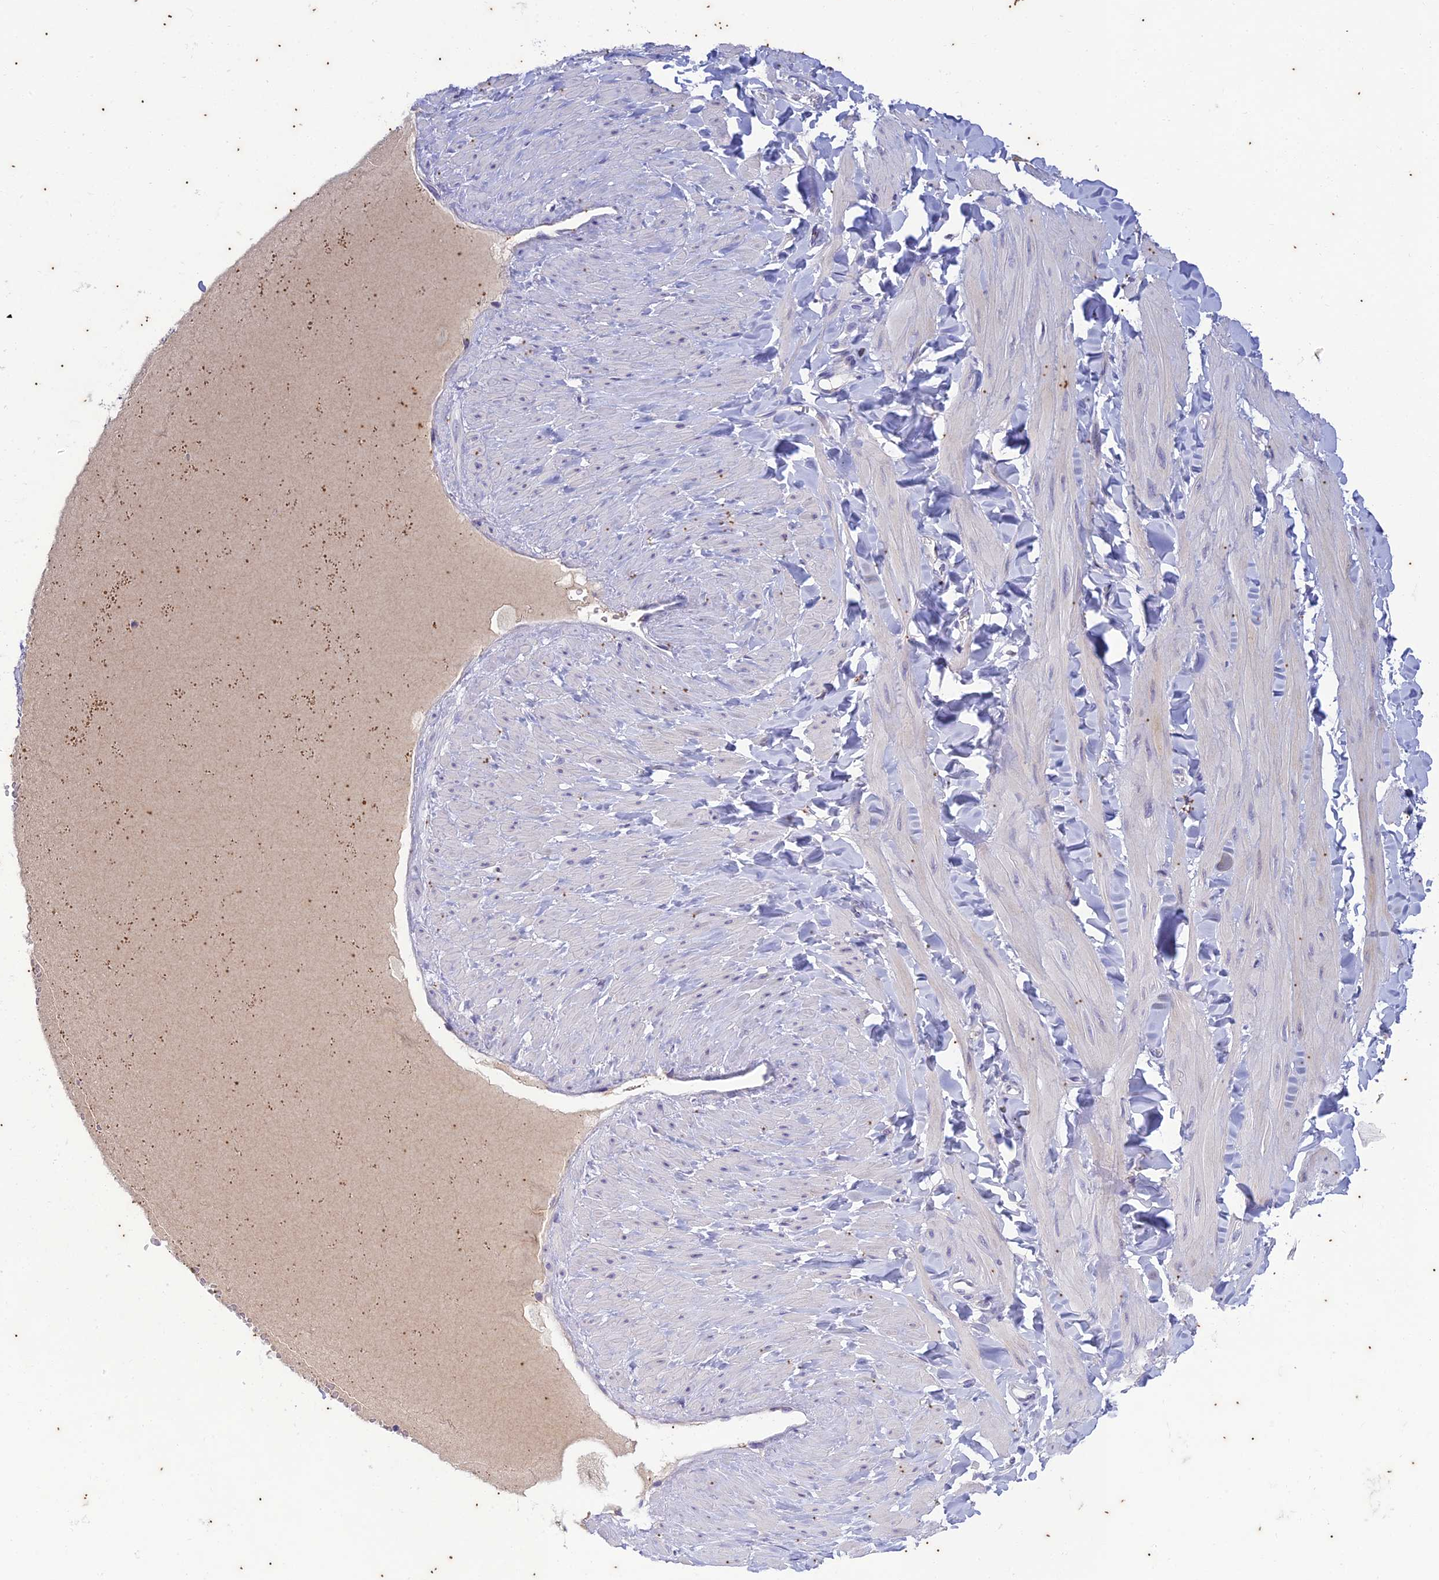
{"staining": {"intensity": "negative", "quantity": "none", "location": "none"}, "tissue": "adipose tissue", "cell_type": "Adipocytes", "image_type": "normal", "snomed": [{"axis": "morphology", "description": "Normal tissue, NOS"}, {"axis": "topography", "description": "Adipose tissue"}, {"axis": "topography", "description": "Vascular tissue"}, {"axis": "topography", "description": "Peripheral nerve tissue"}], "caption": "High power microscopy histopathology image of an immunohistochemistry (IHC) histopathology image of unremarkable adipose tissue, revealing no significant positivity in adipocytes.", "gene": "TMEM40", "patient": {"sex": "male", "age": 25}}